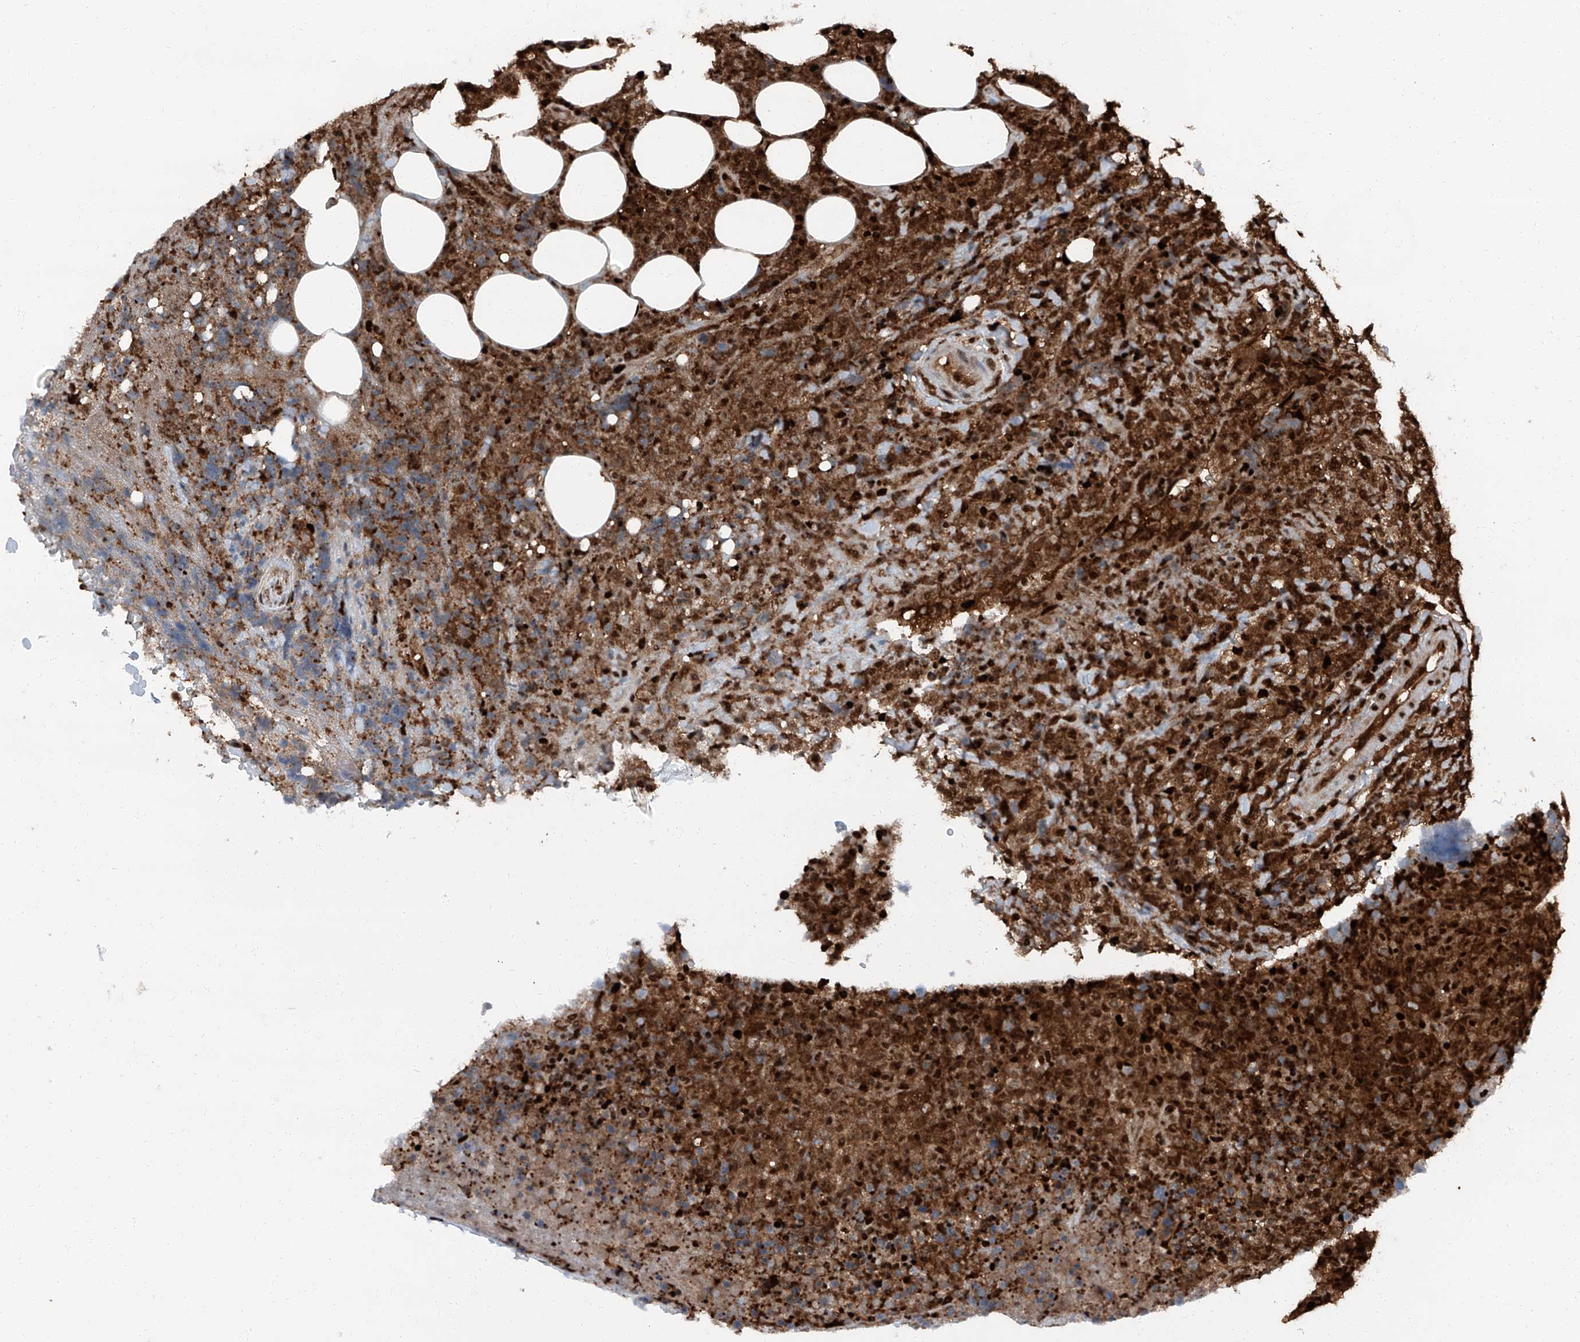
{"staining": {"intensity": "strong", "quantity": ">75%", "location": "cytoplasmic/membranous,nuclear"}, "tissue": "lymphoma", "cell_type": "Tumor cells", "image_type": "cancer", "snomed": [{"axis": "morphology", "description": "Malignant lymphoma, non-Hodgkin's type, High grade"}, {"axis": "topography", "description": "Lymph node"}], "caption": "A brown stain labels strong cytoplasmic/membranous and nuclear positivity of a protein in human high-grade malignant lymphoma, non-Hodgkin's type tumor cells.", "gene": "PSMB10", "patient": {"sex": "male", "age": 13}}